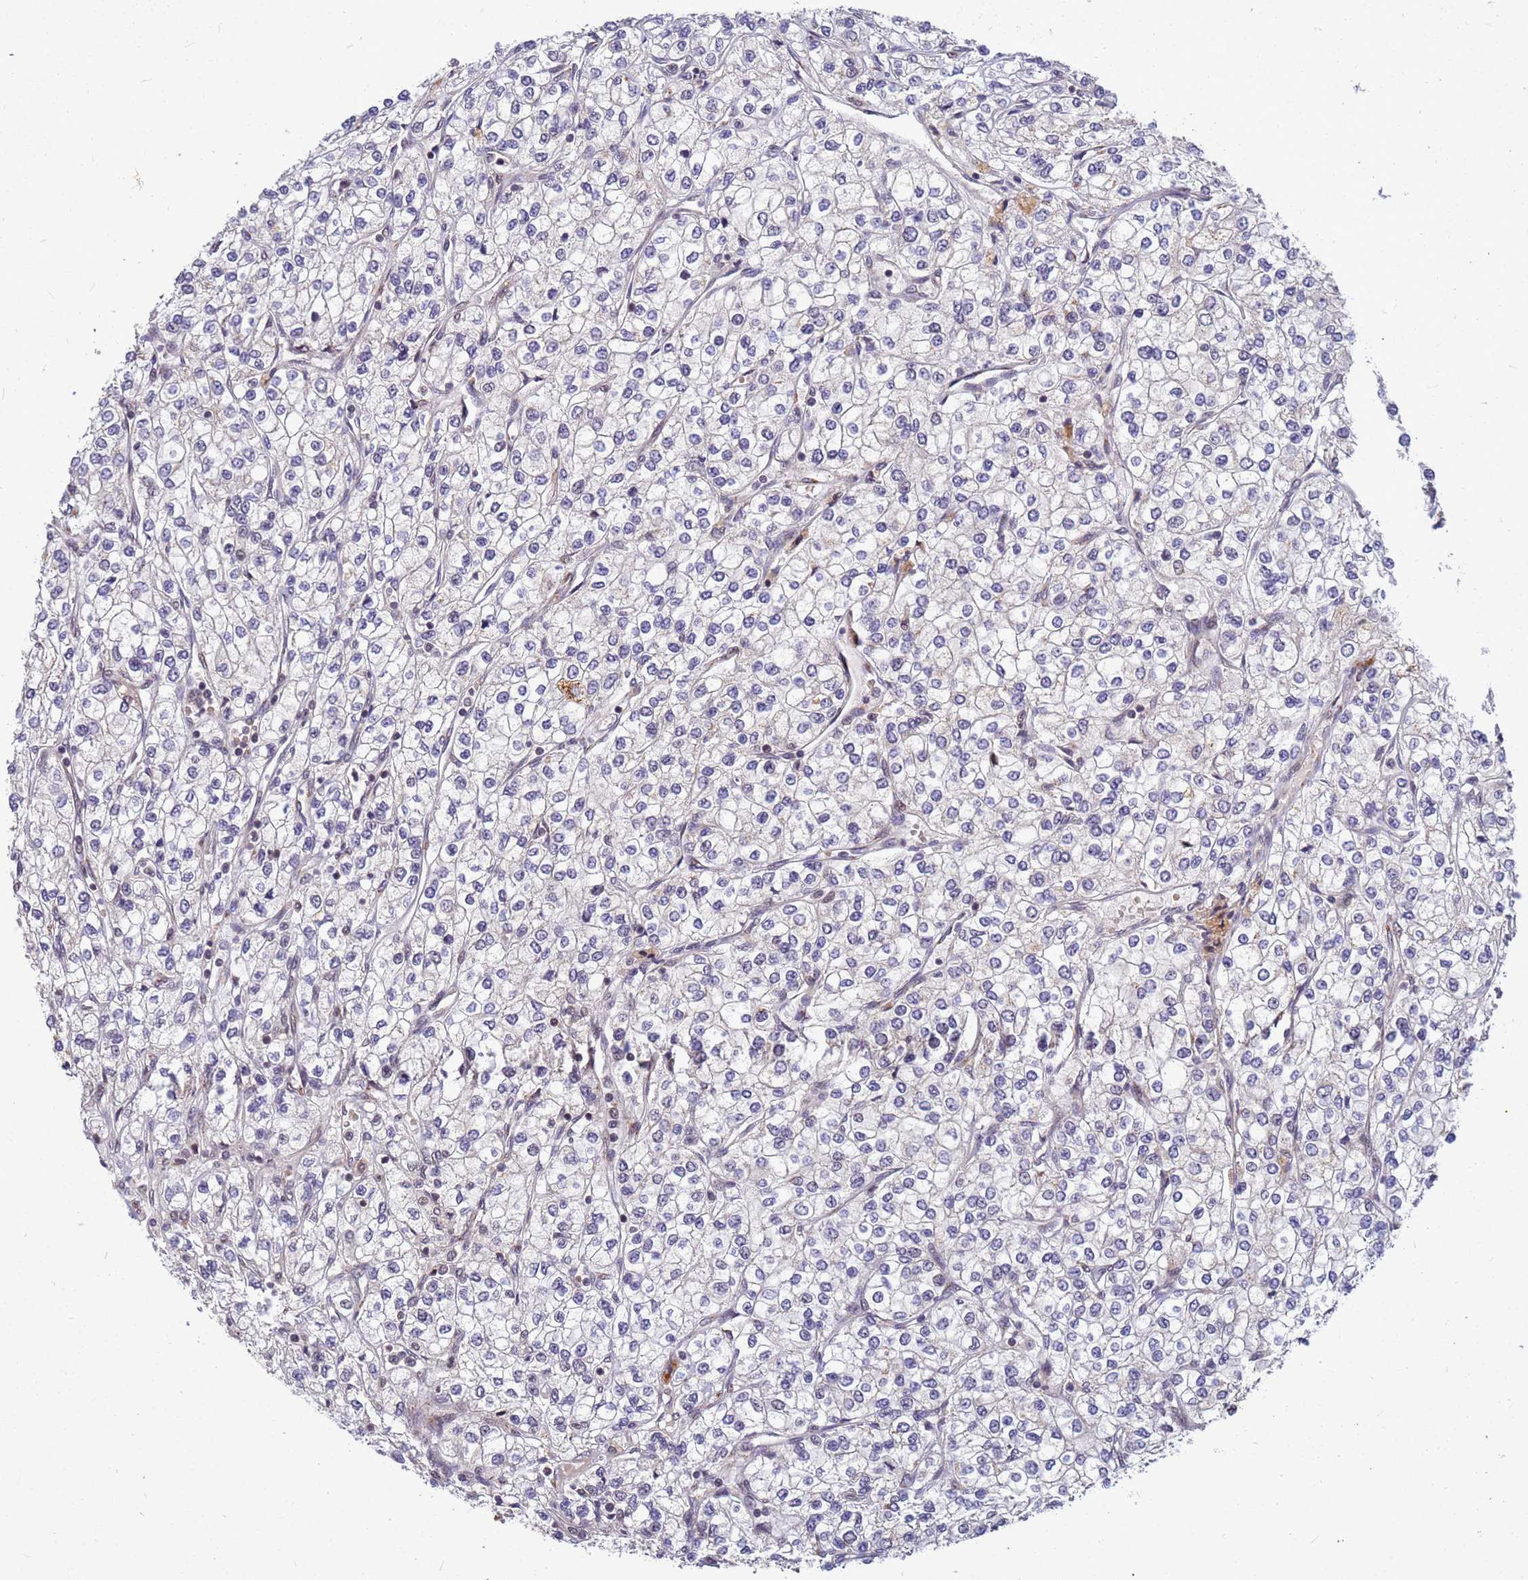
{"staining": {"intensity": "negative", "quantity": "none", "location": "none"}, "tissue": "renal cancer", "cell_type": "Tumor cells", "image_type": "cancer", "snomed": [{"axis": "morphology", "description": "Adenocarcinoma, NOS"}, {"axis": "topography", "description": "Kidney"}], "caption": "There is no significant staining in tumor cells of renal cancer (adenocarcinoma).", "gene": "NCBP2", "patient": {"sex": "male", "age": 80}}